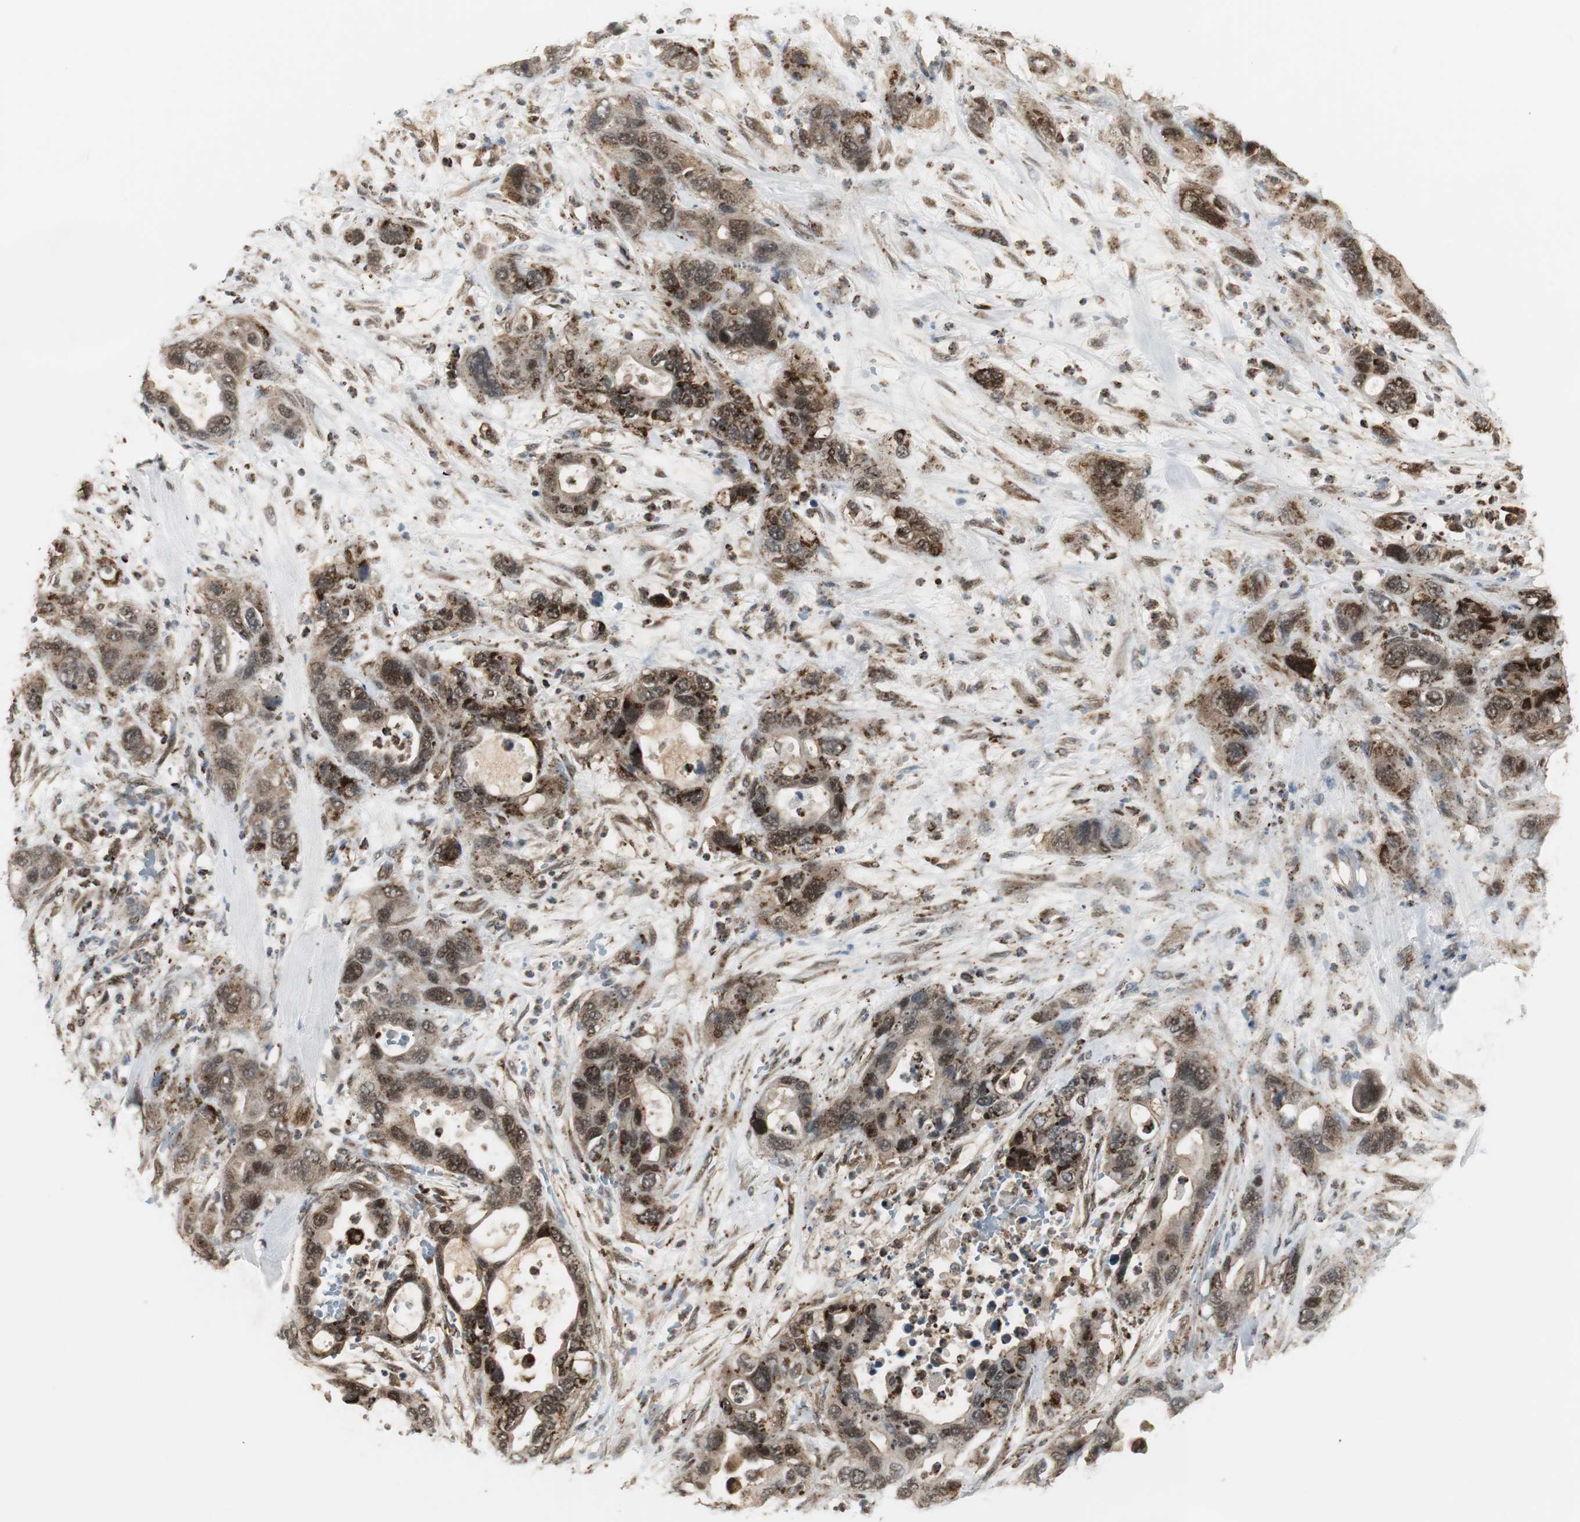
{"staining": {"intensity": "strong", "quantity": ">75%", "location": "cytoplasmic/membranous,nuclear"}, "tissue": "pancreatic cancer", "cell_type": "Tumor cells", "image_type": "cancer", "snomed": [{"axis": "morphology", "description": "Adenocarcinoma, NOS"}, {"axis": "topography", "description": "Pancreas"}], "caption": "Strong cytoplasmic/membranous and nuclear expression for a protein is appreciated in about >75% of tumor cells of pancreatic adenocarcinoma using IHC.", "gene": "PLIN3", "patient": {"sex": "female", "age": 71}}